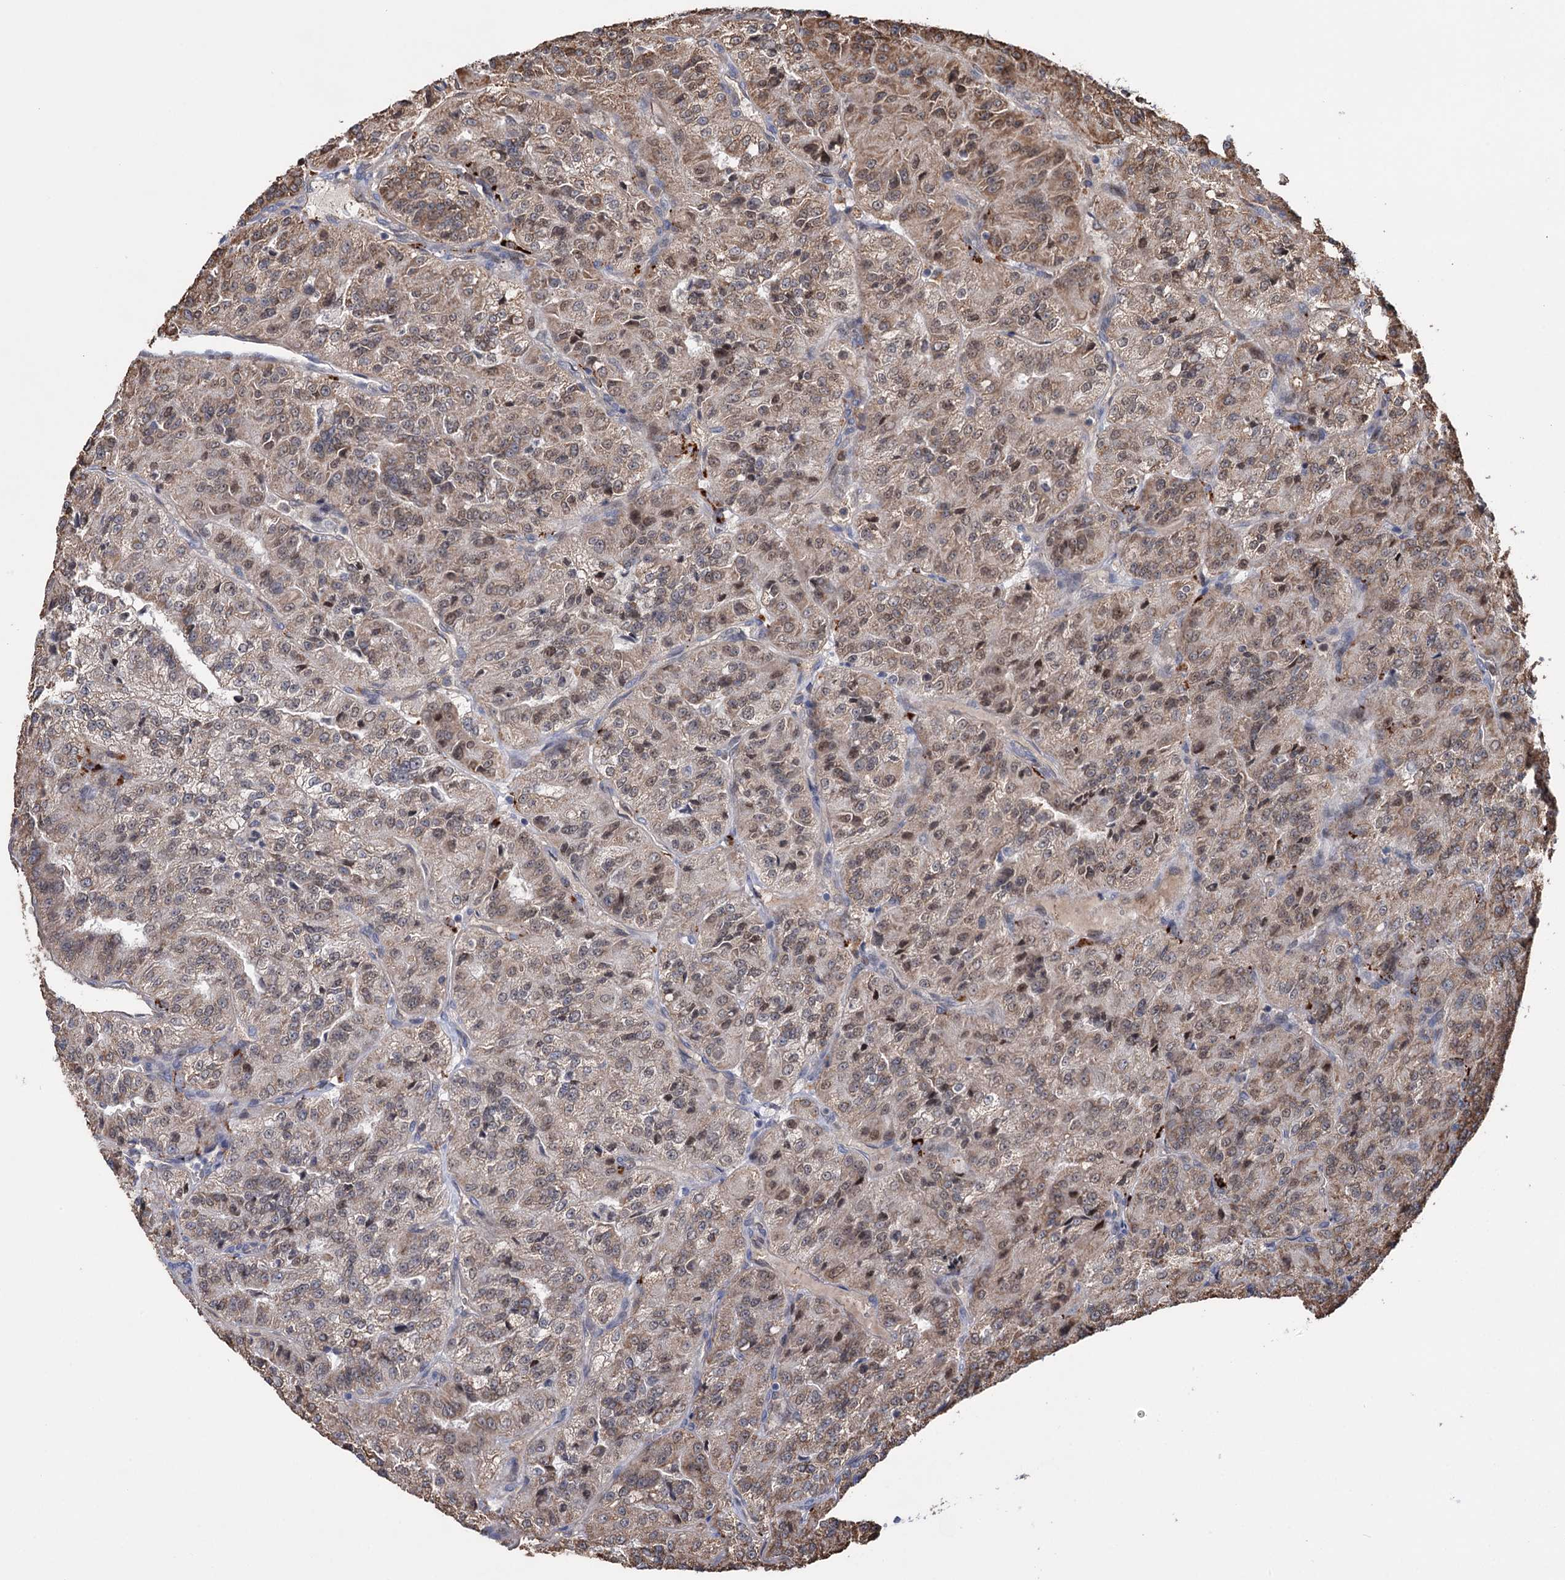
{"staining": {"intensity": "moderate", "quantity": "25%-75%", "location": "cytoplasmic/membranous,nuclear"}, "tissue": "renal cancer", "cell_type": "Tumor cells", "image_type": "cancer", "snomed": [{"axis": "morphology", "description": "Adenocarcinoma, NOS"}, {"axis": "topography", "description": "Kidney"}], "caption": "Adenocarcinoma (renal) stained for a protein (brown) exhibits moderate cytoplasmic/membranous and nuclear positive expression in about 25%-75% of tumor cells.", "gene": "NCAPD2", "patient": {"sex": "female", "age": 63}}